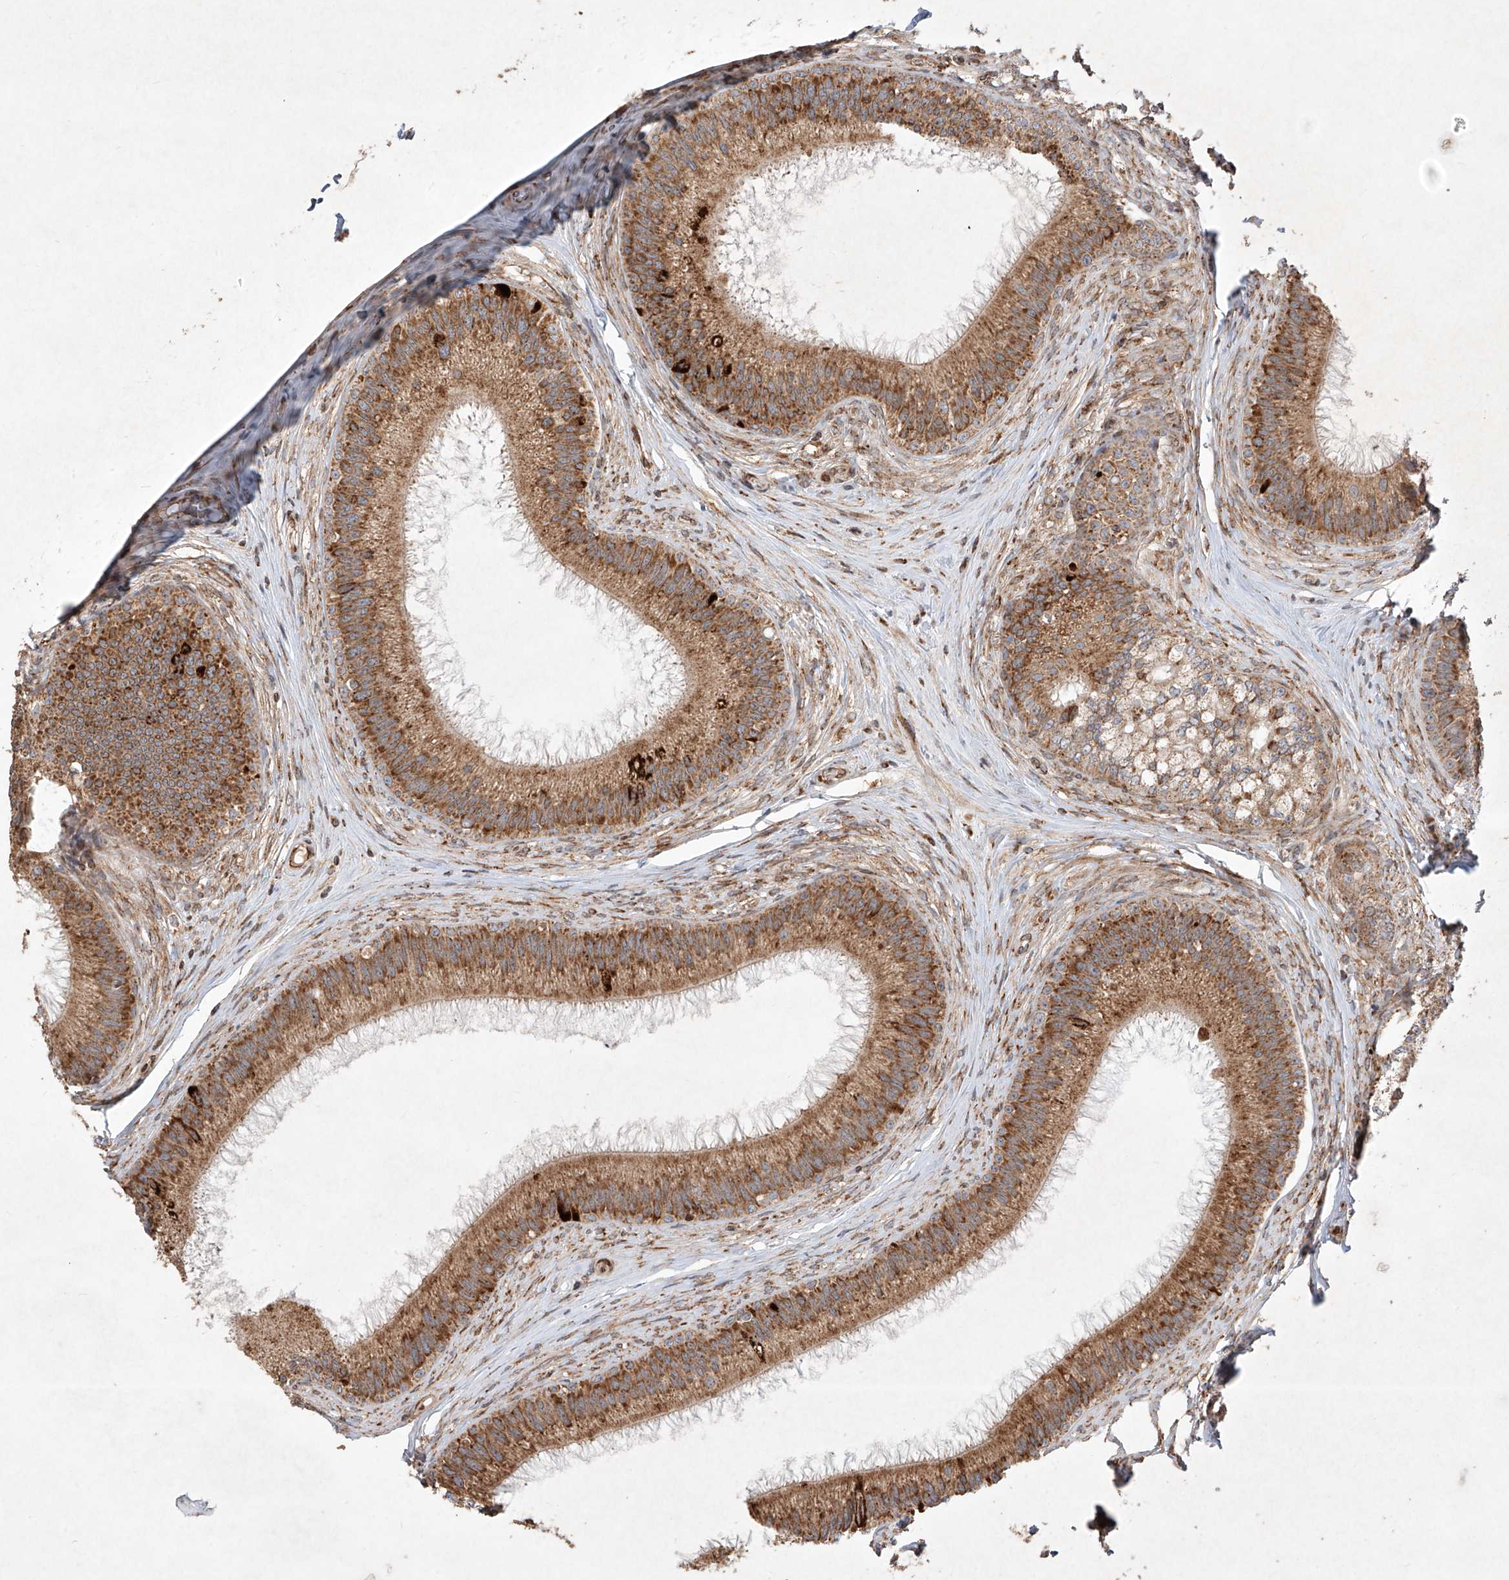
{"staining": {"intensity": "moderate", "quantity": ">75%", "location": "cytoplasmic/membranous"}, "tissue": "epididymis", "cell_type": "Glandular cells", "image_type": "normal", "snomed": [{"axis": "morphology", "description": "Normal tissue, NOS"}, {"axis": "topography", "description": "Epididymis"}], "caption": "Protein expression by immunohistochemistry (IHC) shows moderate cytoplasmic/membranous expression in about >75% of glandular cells in normal epididymis.", "gene": "SEMA3B", "patient": {"sex": "male", "age": 27}}